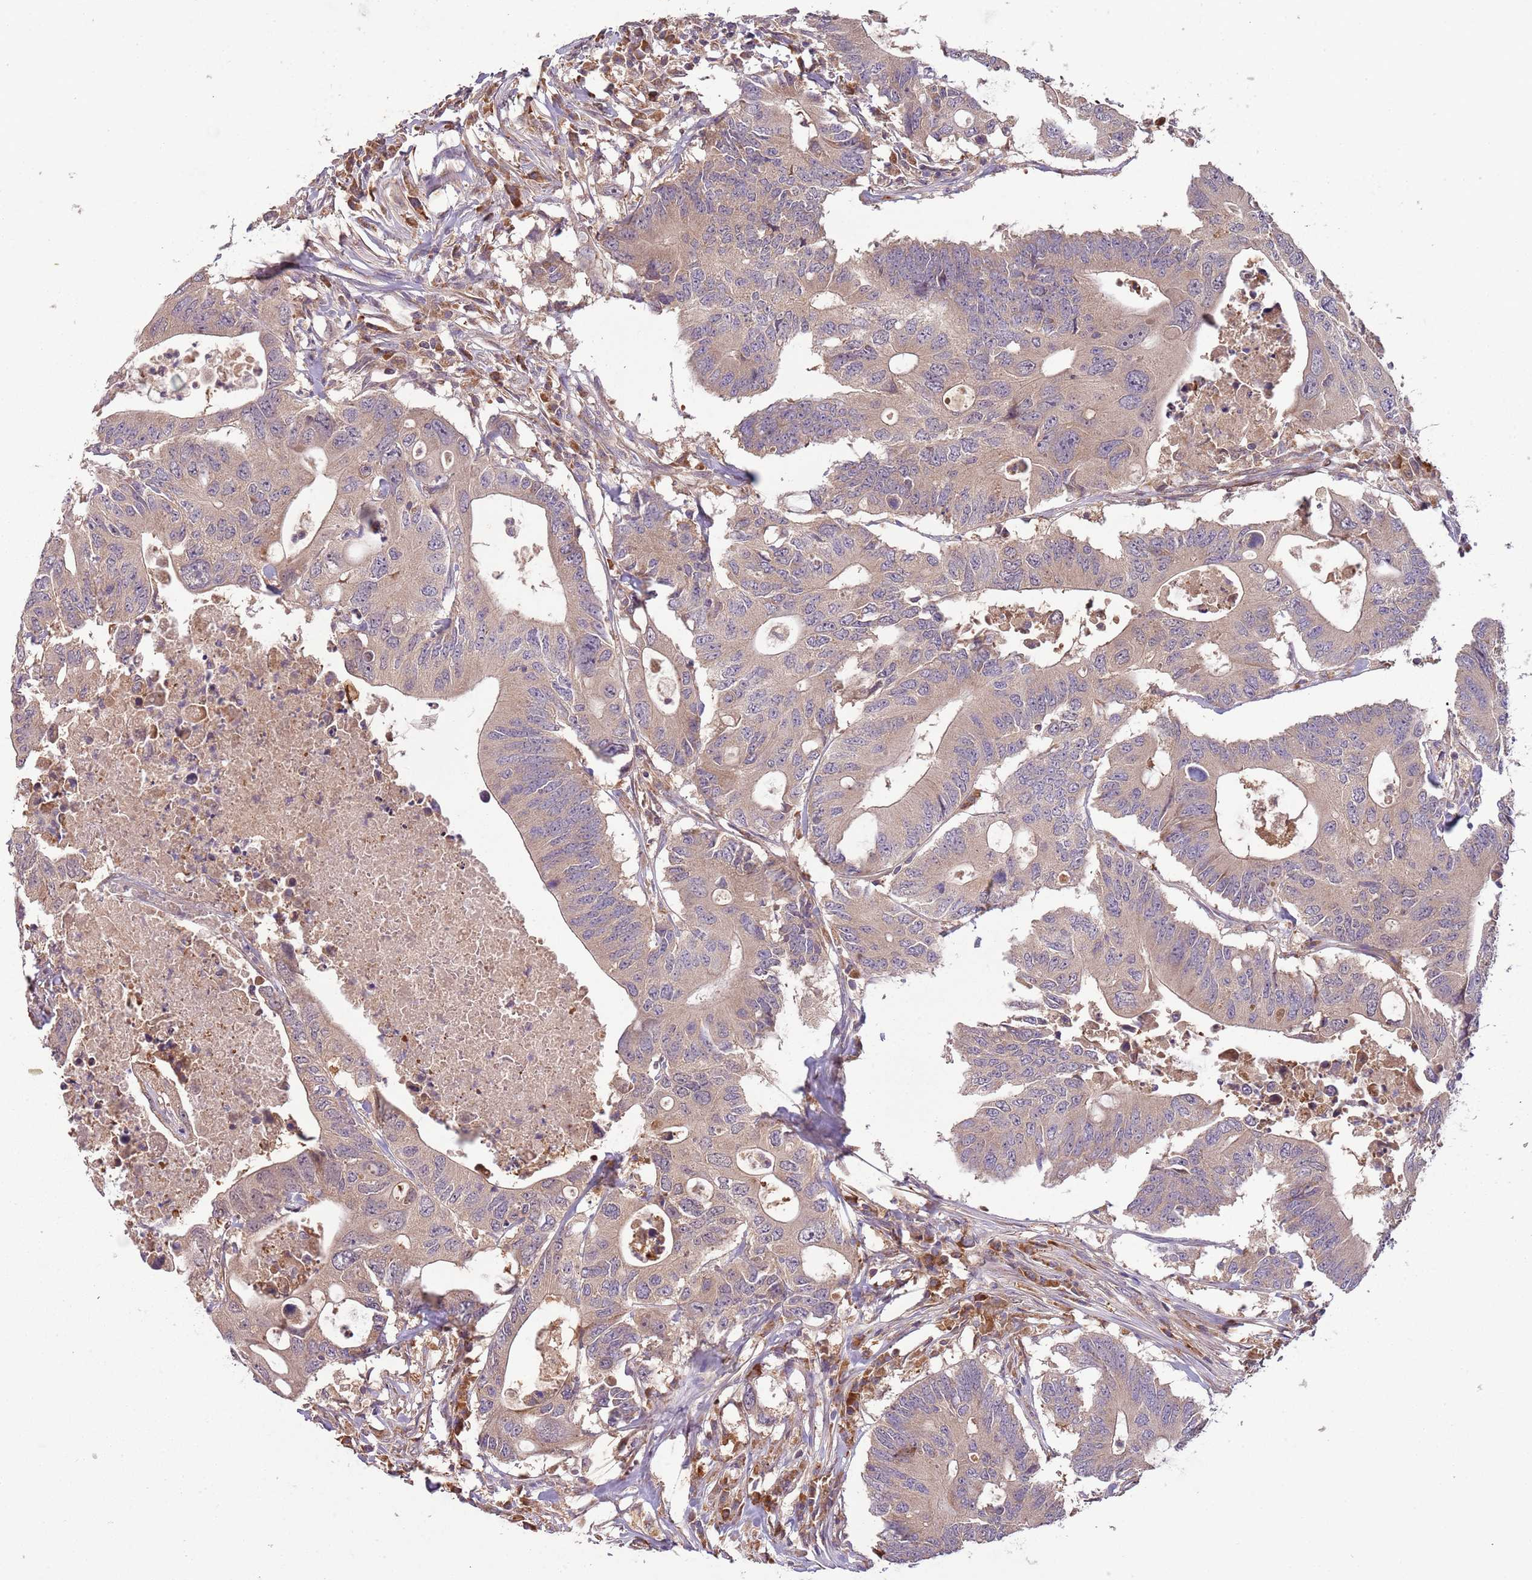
{"staining": {"intensity": "weak", "quantity": ">75%", "location": "cytoplasmic/membranous"}, "tissue": "colorectal cancer", "cell_type": "Tumor cells", "image_type": "cancer", "snomed": [{"axis": "morphology", "description": "Adenocarcinoma, NOS"}, {"axis": "topography", "description": "Colon"}], "caption": "Colorectal adenocarcinoma tissue demonstrates weak cytoplasmic/membranous positivity in approximately >75% of tumor cells", "gene": "FECH", "patient": {"sex": "male", "age": 71}}